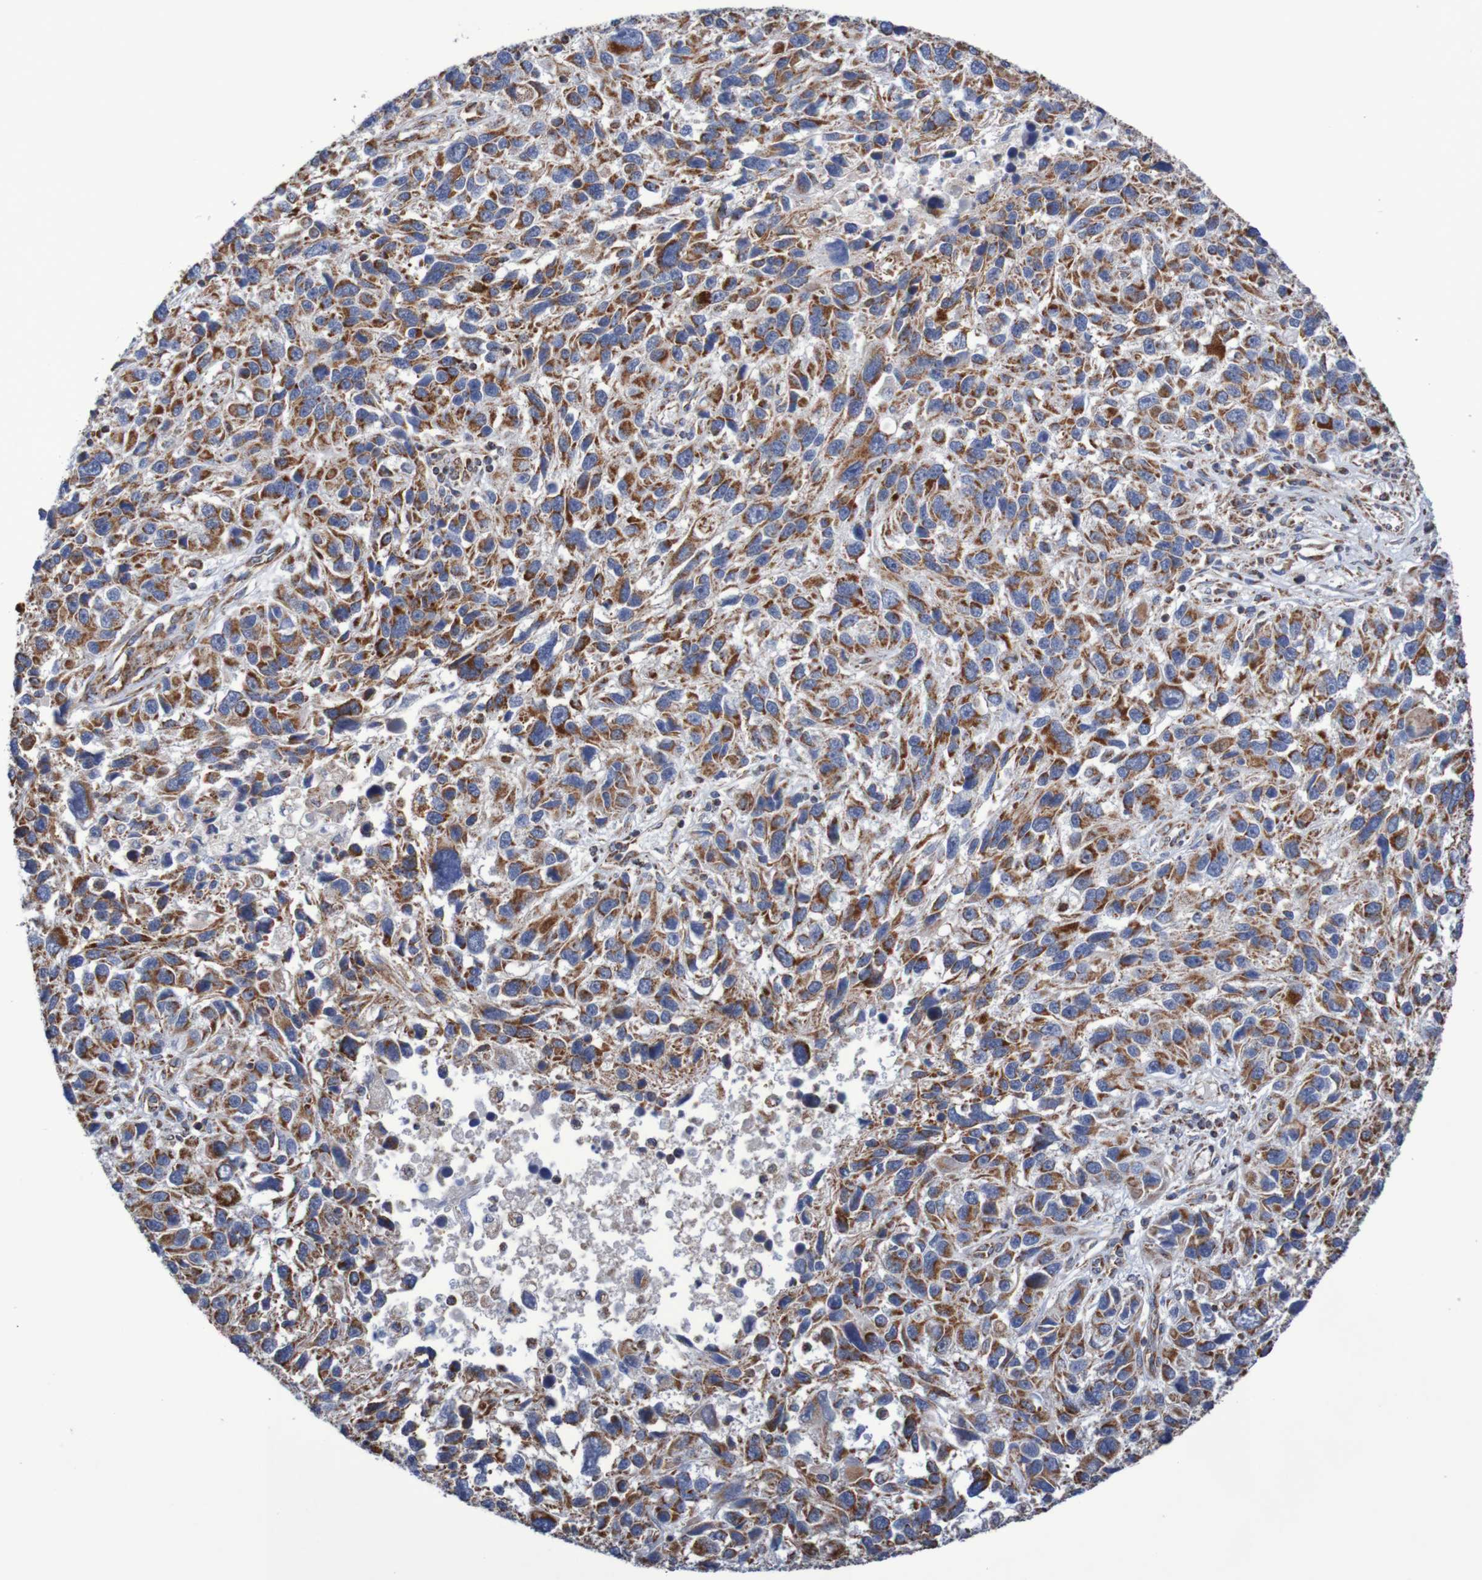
{"staining": {"intensity": "strong", "quantity": ">75%", "location": "cytoplasmic/membranous"}, "tissue": "melanoma", "cell_type": "Tumor cells", "image_type": "cancer", "snomed": [{"axis": "morphology", "description": "Malignant melanoma, NOS"}, {"axis": "topography", "description": "Skin"}], "caption": "Protein analysis of melanoma tissue exhibits strong cytoplasmic/membranous staining in approximately >75% of tumor cells.", "gene": "MMEL1", "patient": {"sex": "male", "age": 53}}